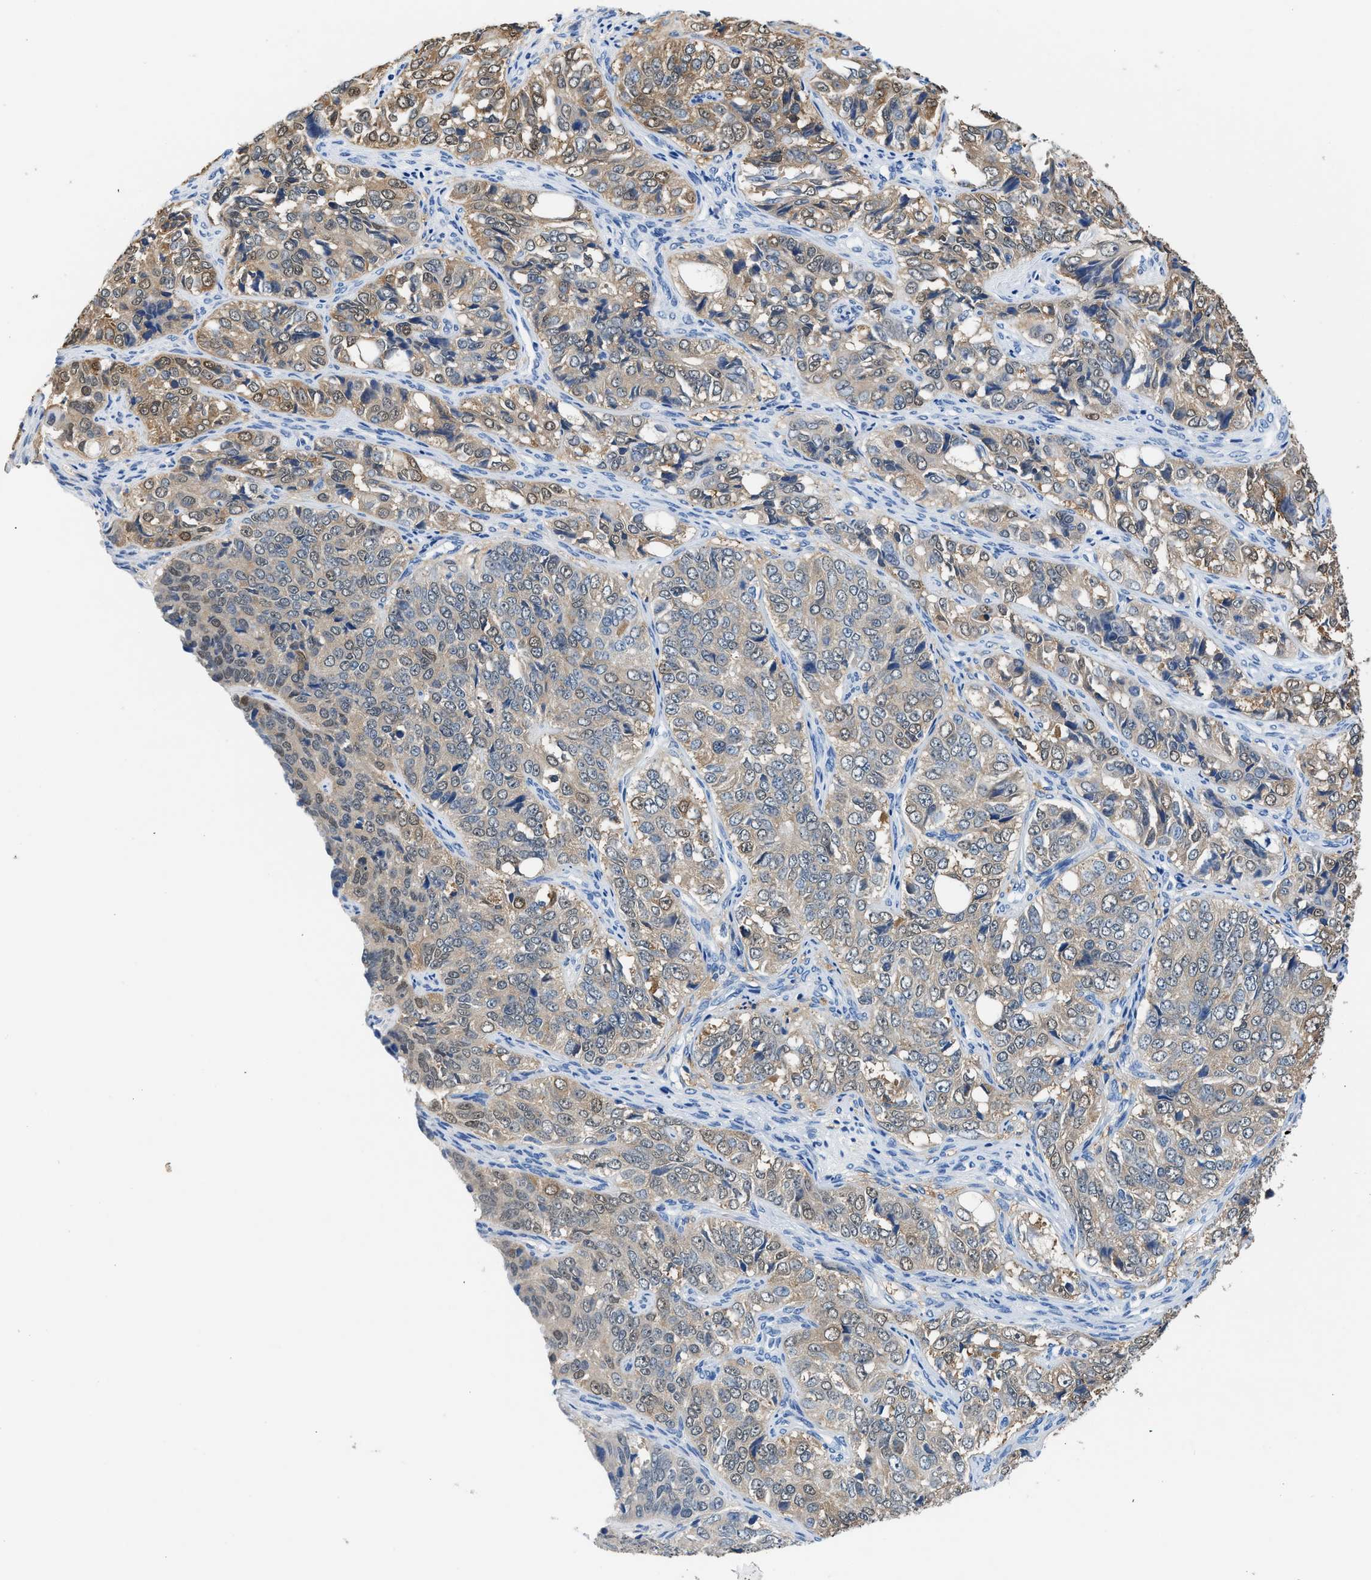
{"staining": {"intensity": "weak", "quantity": "25%-75%", "location": "cytoplasmic/membranous"}, "tissue": "ovarian cancer", "cell_type": "Tumor cells", "image_type": "cancer", "snomed": [{"axis": "morphology", "description": "Carcinoma, endometroid"}, {"axis": "topography", "description": "Ovary"}], "caption": "About 25%-75% of tumor cells in ovarian cancer (endometroid carcinoma) reveal weak cytoplasmic/membranous protein positivity as visualized by brown immunohistochemical staining.", "gene": "FADS6", "patient": {"sex": "female", "age": 51}}